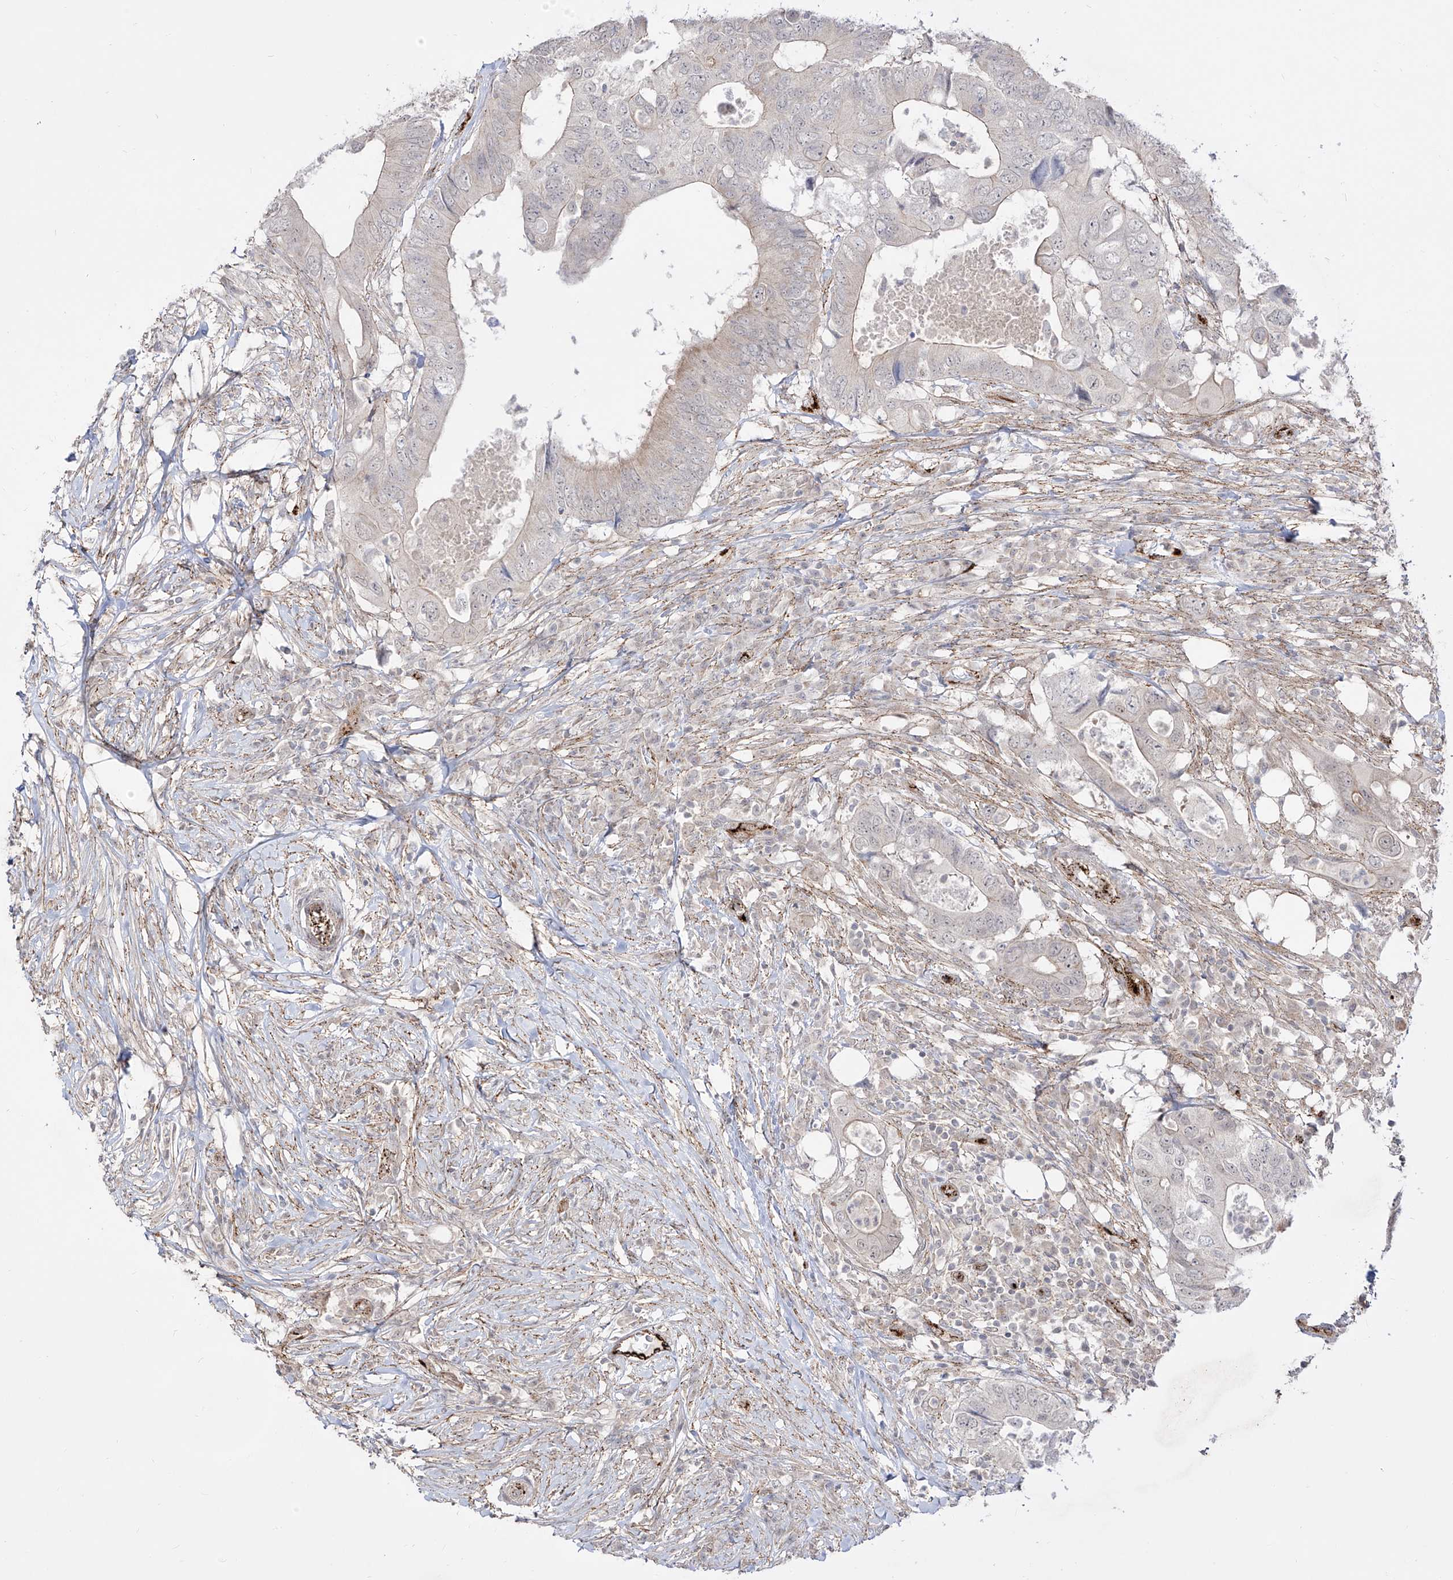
{"staining": {"intensity": "weak", "quantity": "<25%", "location": "cytoplasmic/membranous"}, "tissue": "colorectal cancer", "cell_type": "Tumor cells", "image_type": "cancer", "snomed": [{"axis": "morphology", "description": "Adenocarcinoma, NOS"}, {"axis": "topography", "description": "Colon"}], "caption": "Immunohistochemical staining of human colorectal cancer (adenocarcinoma) exhibits no significant staining in tumor cells.", "gene": "ZGRF1", "patient": {"sex": "male", "age": 71}}